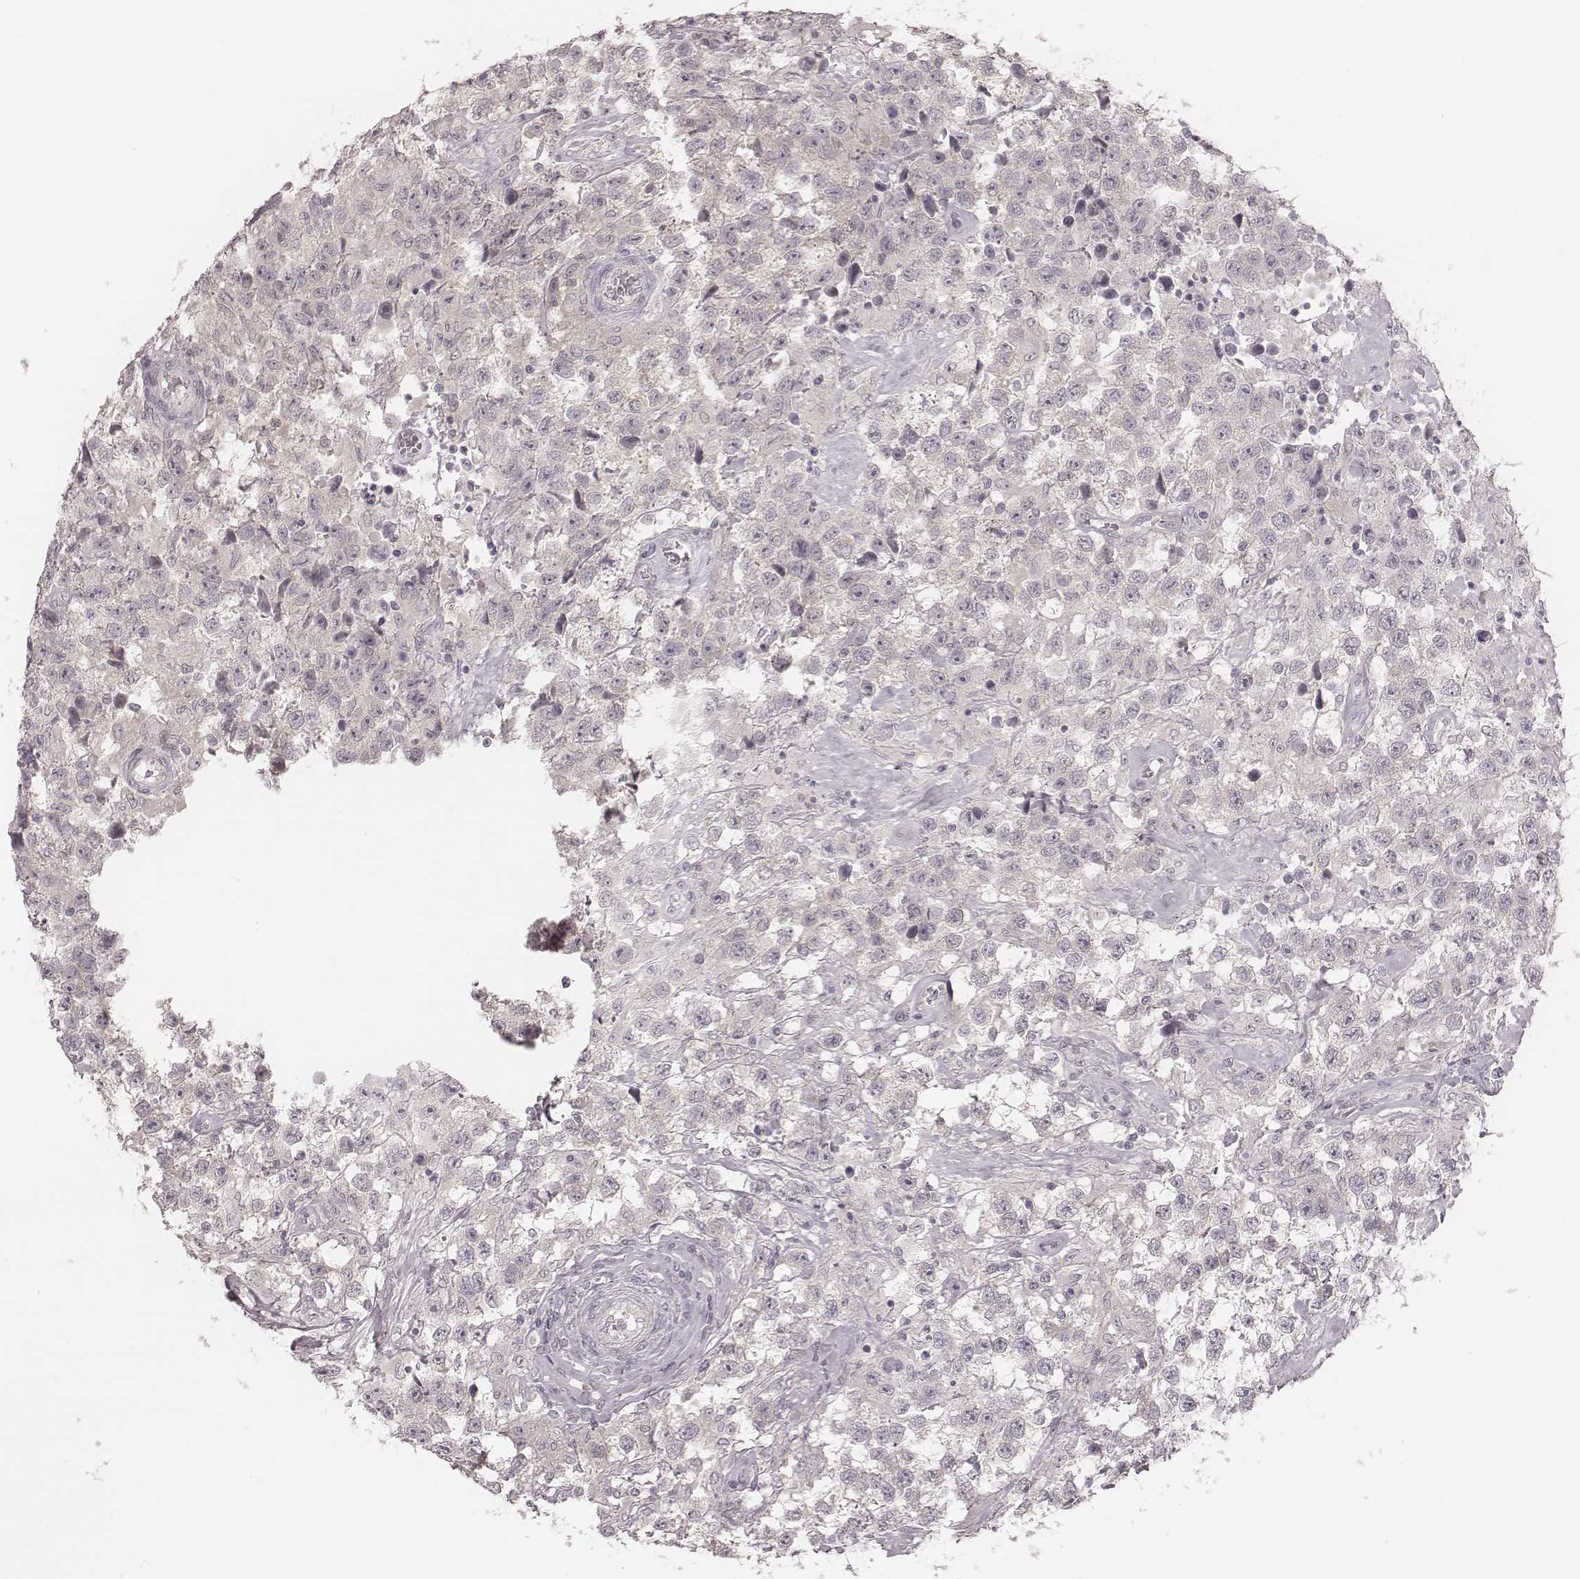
{"staining": {"intensity": "negative", "quantity": "none", "location": "none"}, "tissue": "testis cancer", "cell_type": "Tumor cells", "image_type": "cancer", "snomed": [{"axis": "morphology", "description": "Seminoma, NOS"}, {"axis": "topography", "description": "Testis"}], "caption": "There is no significant staining in tumor cells of testis cancer.", "gene": "ACACB", "patient": {"sex": "male", "age": 43}}